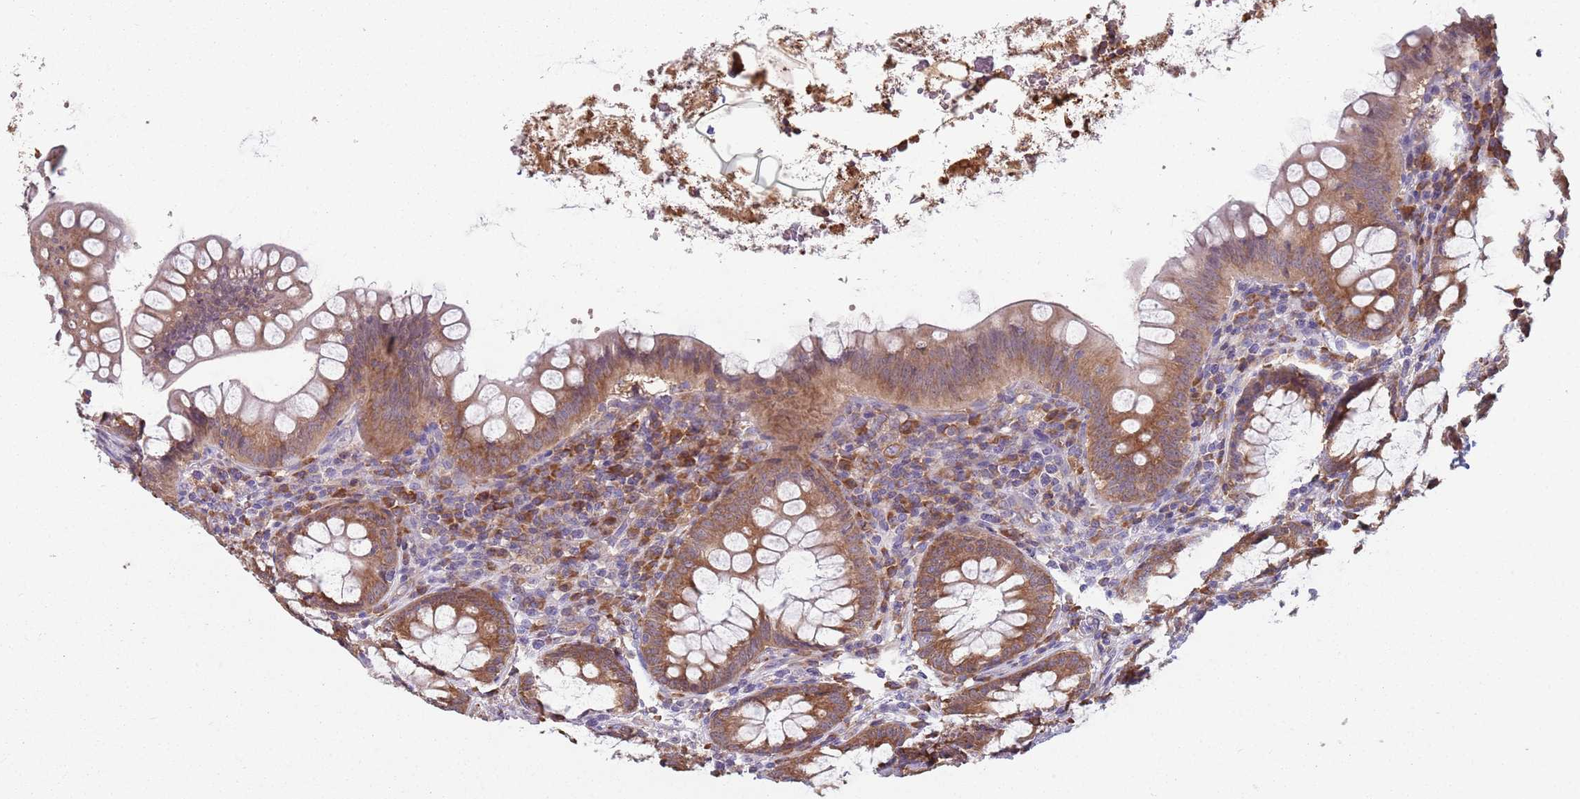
{"staining": {"intensity": "moderate", "quantity": ">75%", "location": "cytoplasmic/membranous"}, "tissue": "appendix", "cell_type": "Glandular cells", "image_type": "normal", "snomed": [{"axis": "morphology", "description": "Normal tissue, NOS"}, {"axis": "topography", "description": "Appendix"}], "caption": "Protein staining of benign appendix reveals moderate cytoplasmic/membranous staining in approximately >75% of glandular cells.", "gene": "RPL17", "patient": {"sex": "female", "age": 33}}